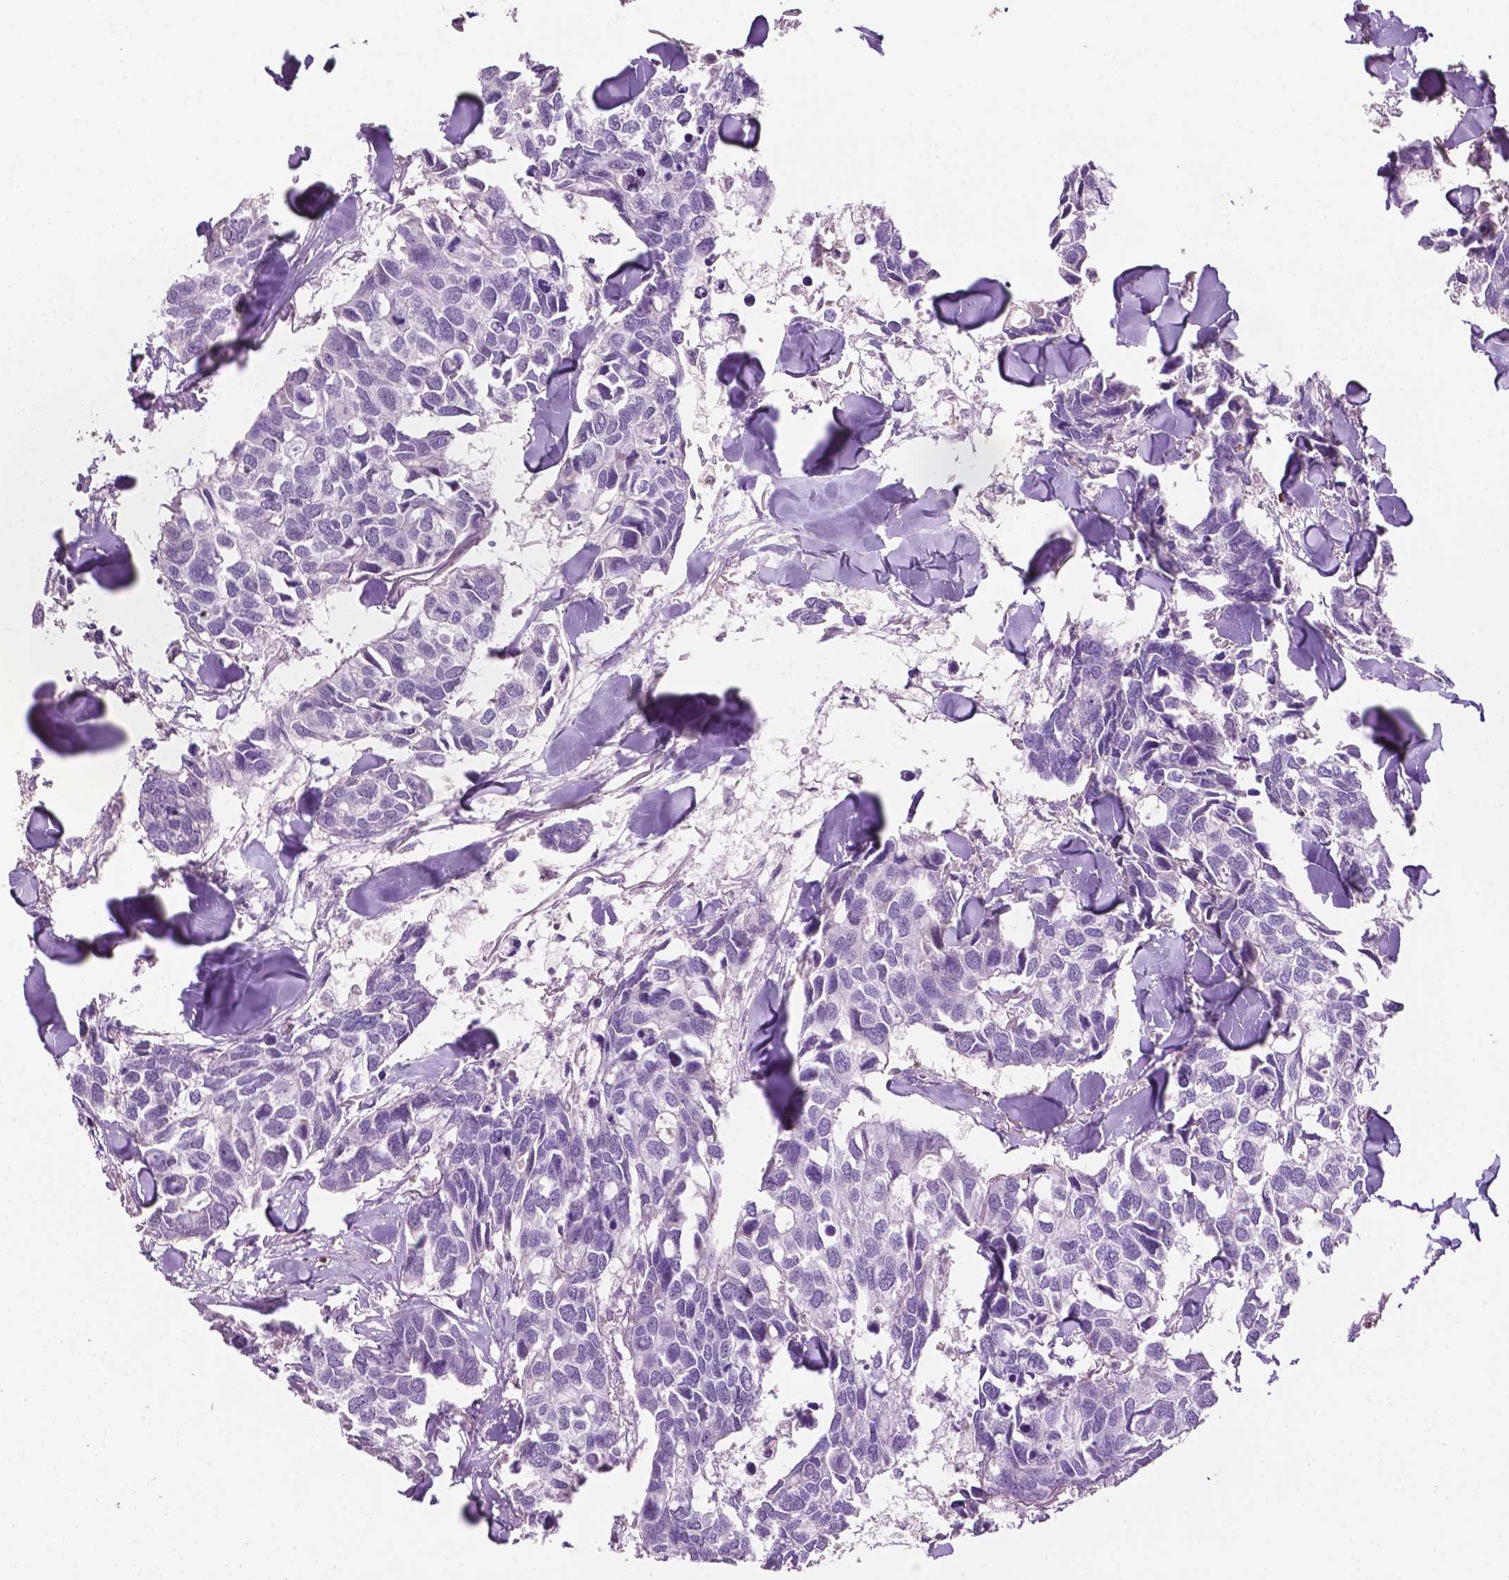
{"staining": {"intensity": "negative", "quantity": "none", "location": "none"}, "tissue": "breast cancer", "cell_type": "Tumor cells", "image_type": "cancer", "snomed": [{"axis": "morphology", "description": "Duct carcinoma"}, {"axis": "topography", "description": "Breast"}], "caption": "Image shows no protein positivity in tumor cells of invasive ductal carcinoma (breast) tissue.", "gene": "TBC1D10C", "patient": {"sex": "female", "age": 83}}